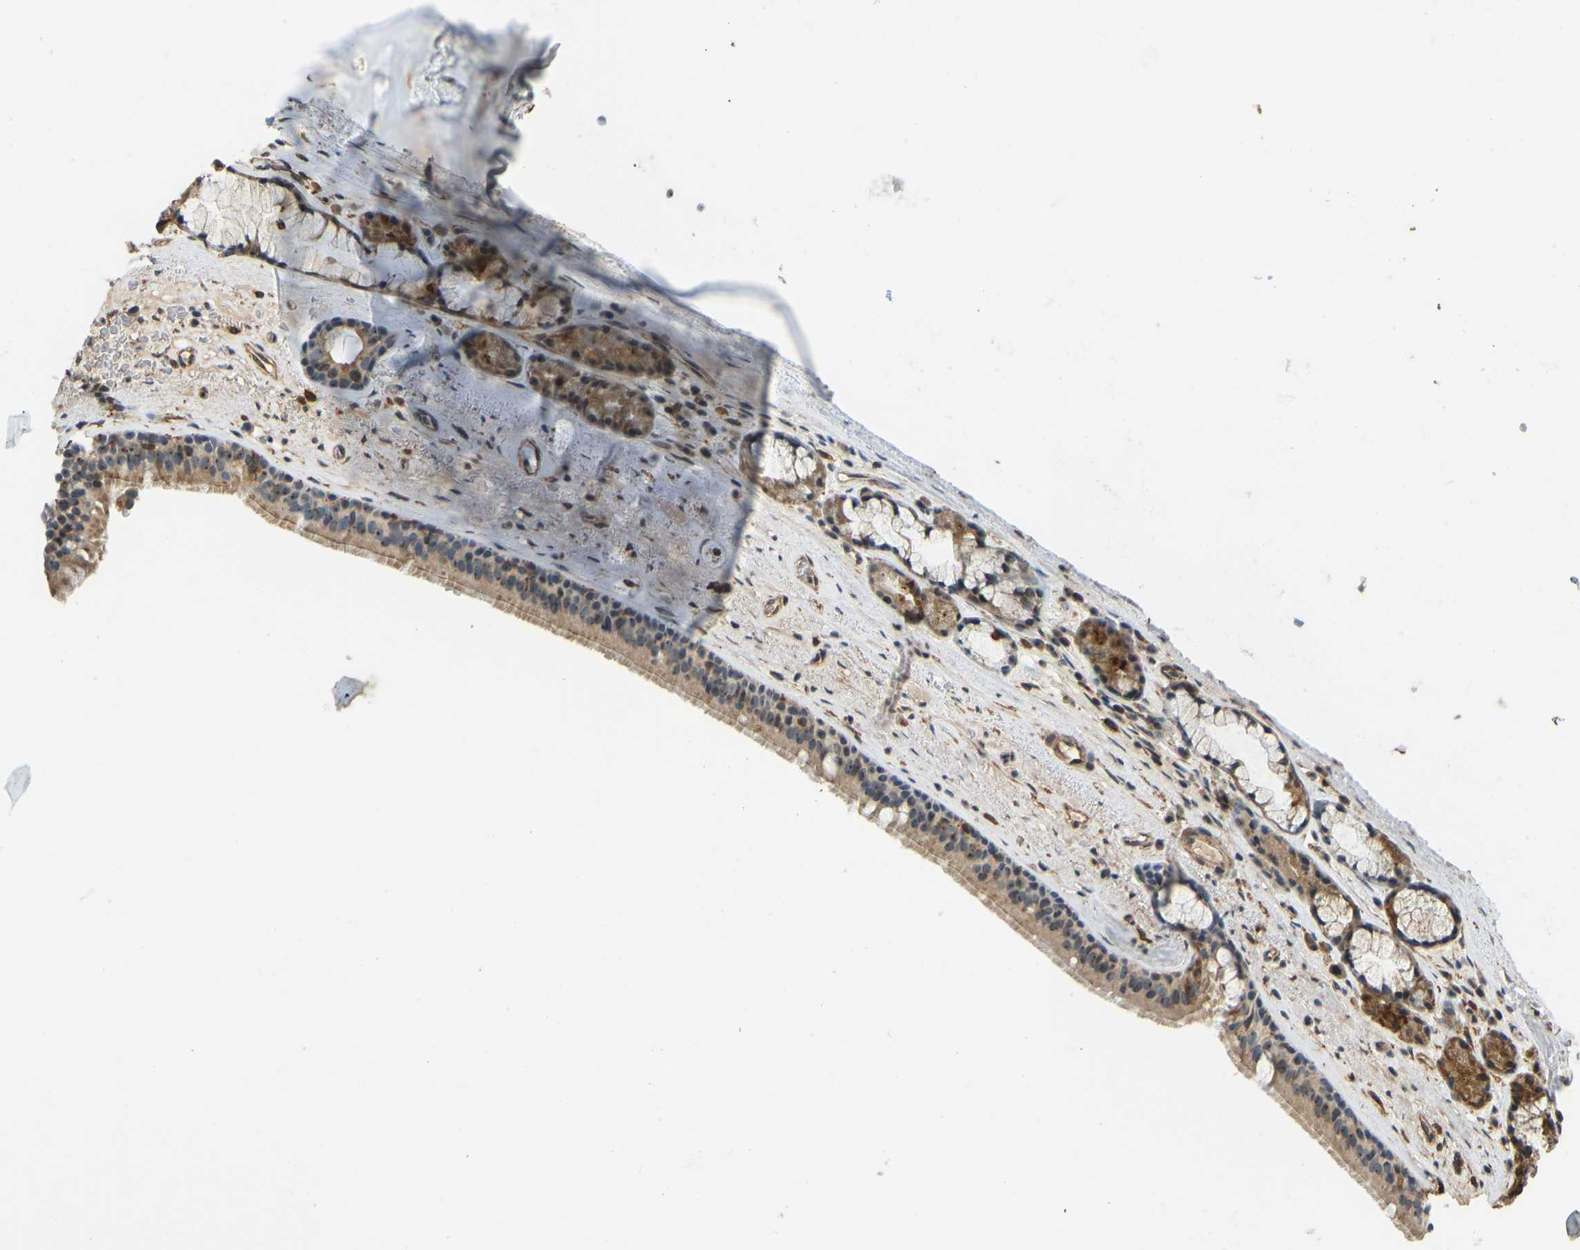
{"staining": {"intensity": "moderate", "quantity": ">75%", "location": "cytoplasmic/membranous,nuclear"}, "tissue": "bronchus", "cell_type": "Respiratory epithelial cells", "image_type": "normal", "snomed": [{"axis": "morphology", "description": "Normal tissue, NOS"}, {"axis": "topography", "description": "Cartilage tissue"}], "caption": "This photomicrograph exhibits benign bronchus stained with immunohistochemistry to label a protein in brown. The cytoplasmic/membranous,nuclear of respiratory epithelial cells show moderate positivity for the protein. Nuclei are counter-stained blue.", "gene": "OS9", "patient": {"sex": "female", "age": 63}}